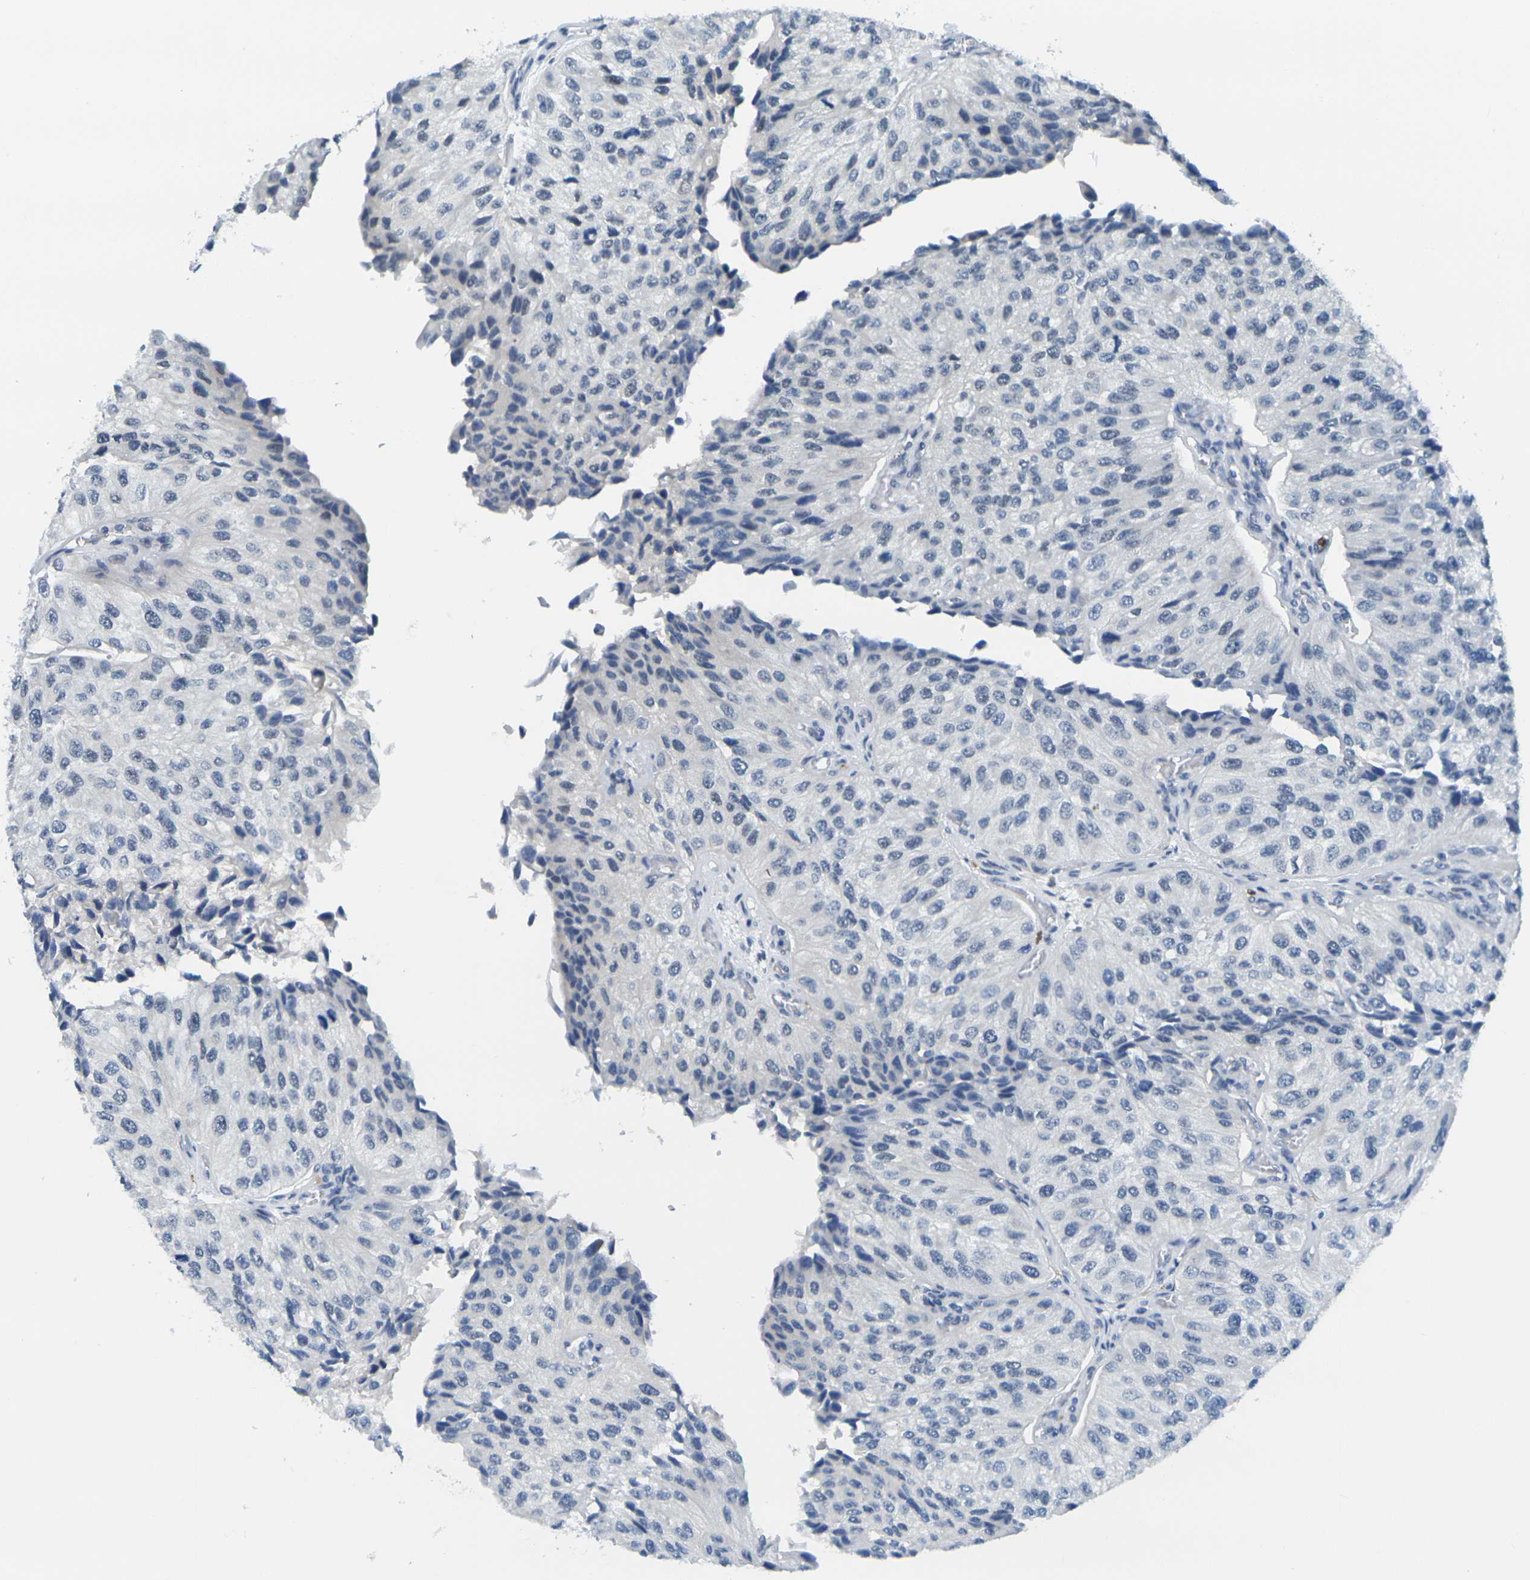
{"staining": {"intensity": "negative", "quantity": "none", "location": "none"}, "tissue": "urothelial cancer", "cell_type": "Tumor cells", "image_type": "cancer", "snomed": [{"axis": "morphology", "description": "Urothelial carcinoma, High grade"}, {"axis": "topography", "description": "Kidney"}, {"axis": "topography", "description": "Urinary bladder"}], "caption": "Tumor cells show no significant staining in urothelial cancer.", "gene": "CD3D", "patient": {"sex": "male", "age": 77}}